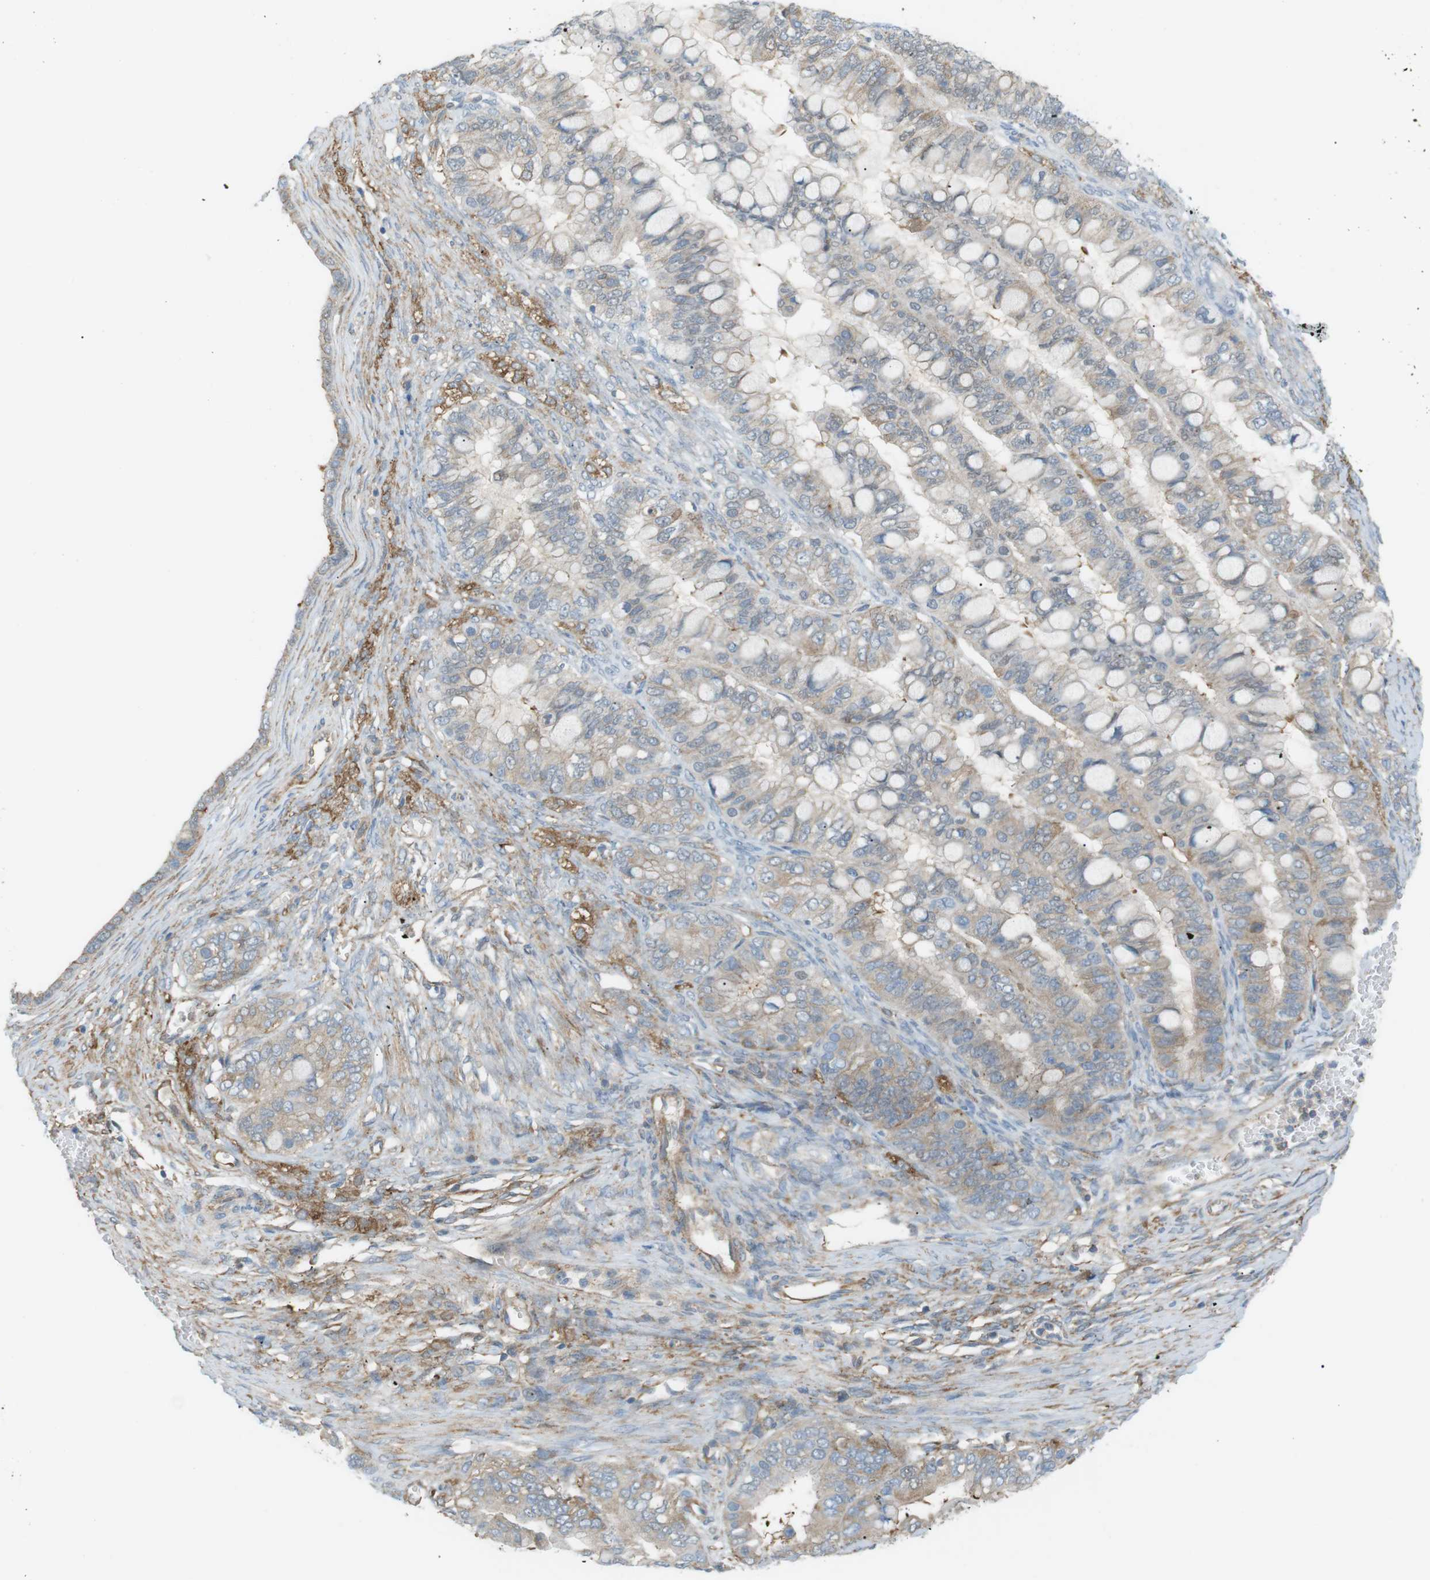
{"staining": {"intensity": "weak", "quantity": "25%-75%", "location": "cytoplasmic/membranous"}, "tissue": "ovarian cancer", "cell_type": "Tumor cells", "image_type": "cancer", "snomed": [{"axis": "morphology", "description": "Cystadenocarcinoma, mucinous, NOS"}, {"axis": "topography", "description": "Ovary"}], "caption": "This is a photomicrograph of immunohistochemistry staining of ovarian cancer, which shows weak staining in the cytoplasmic/membranous of tumor cells.", "gene": "PEPD", "patient": {"sex": "female", "age": 80}}